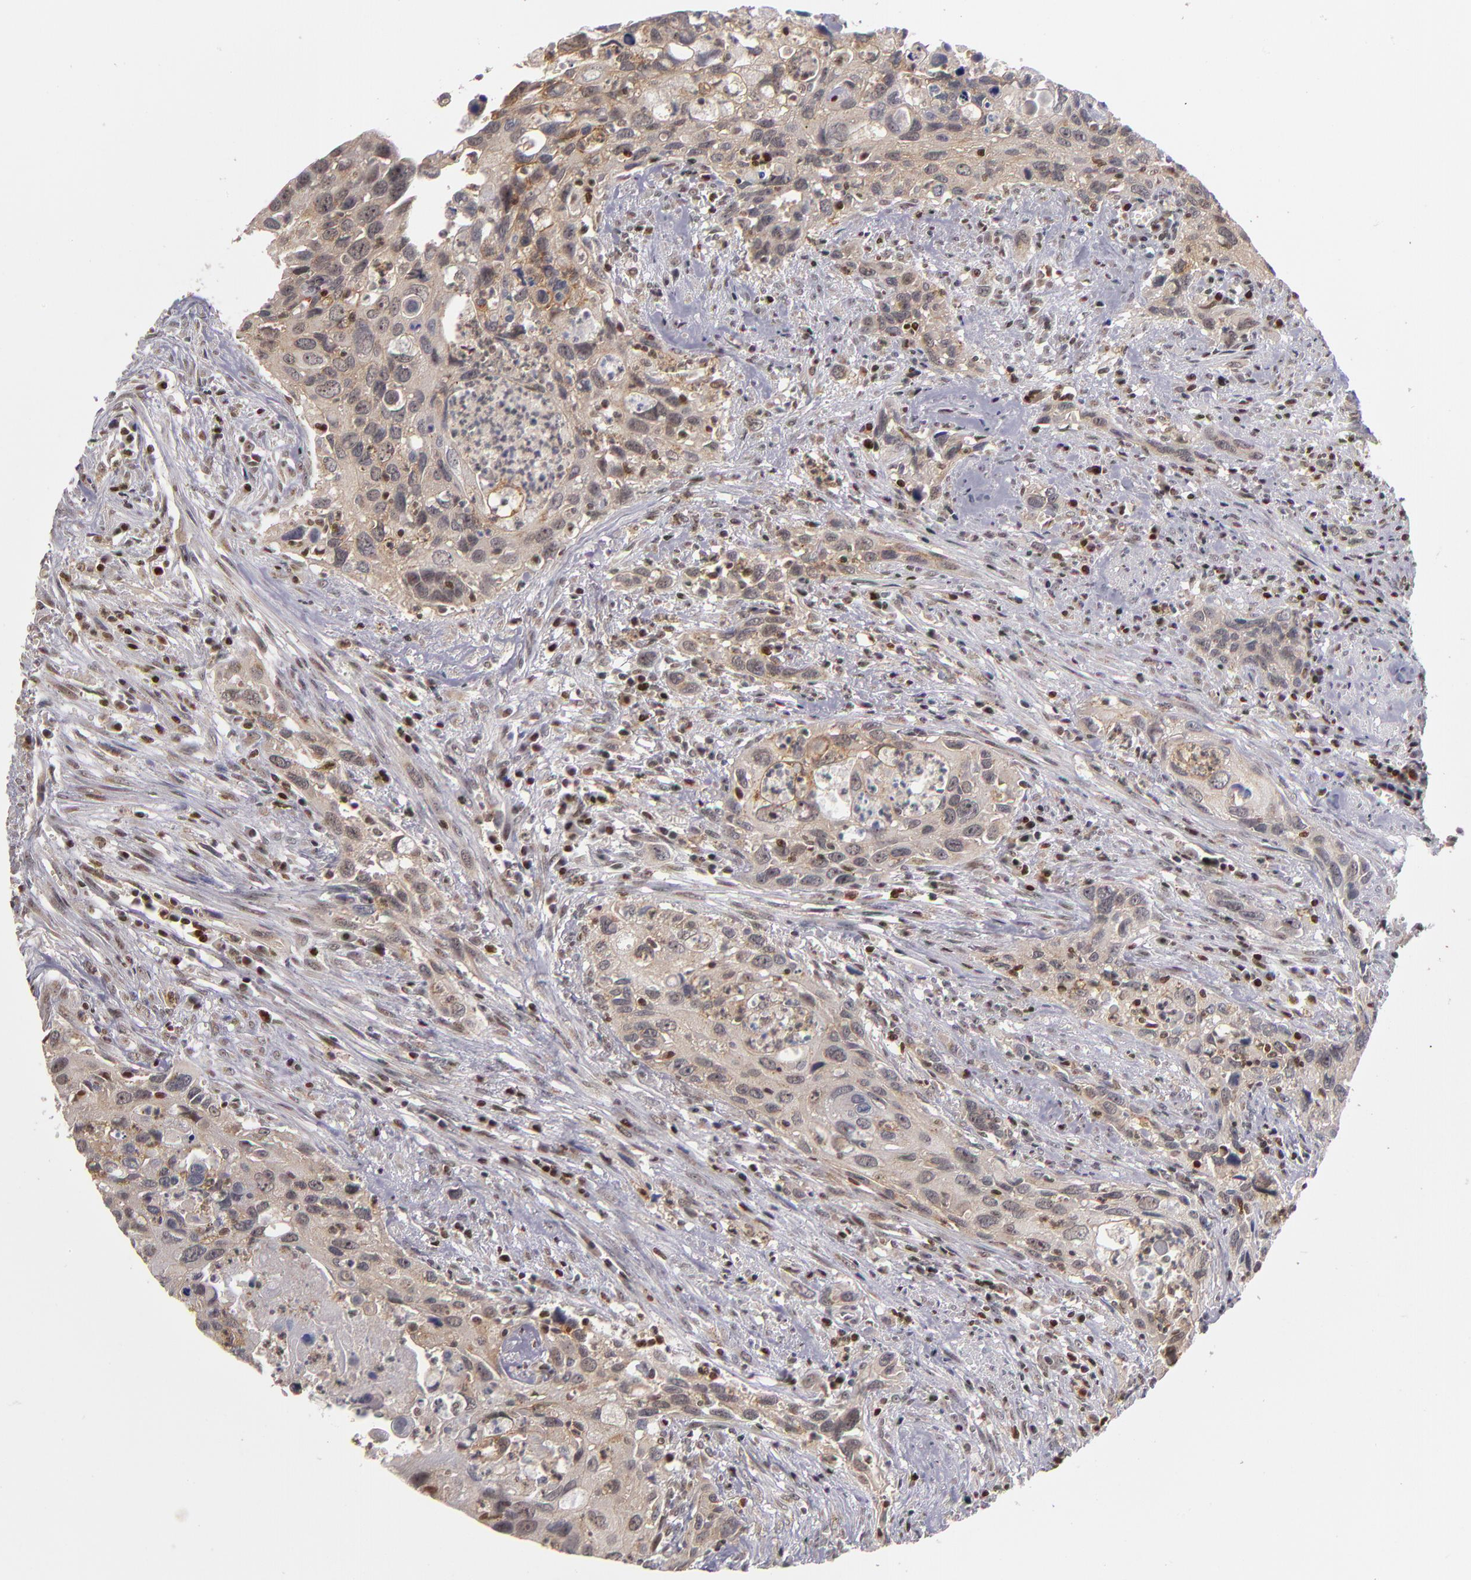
{"staining": {"intensity": "weak", "quantity": ">75%", "location": "cytoplasmic/membranous"}, "tissue": "urothelial cancer", "cell_type": "Tumor cells", "image_type": "cancer", "snomed": [{"axis": "morphology", "description": "Urothelial carcinoma, High grade"}, {"axis": "topography", "description": "Urinary bladder"}], "caption": "Tumor cells display weak cytoplasmic/membranous staining in about >75% of cells in urothelial cancer.", "gene": "KDM6A", "patient": {"sex": "male", "age": 71}}